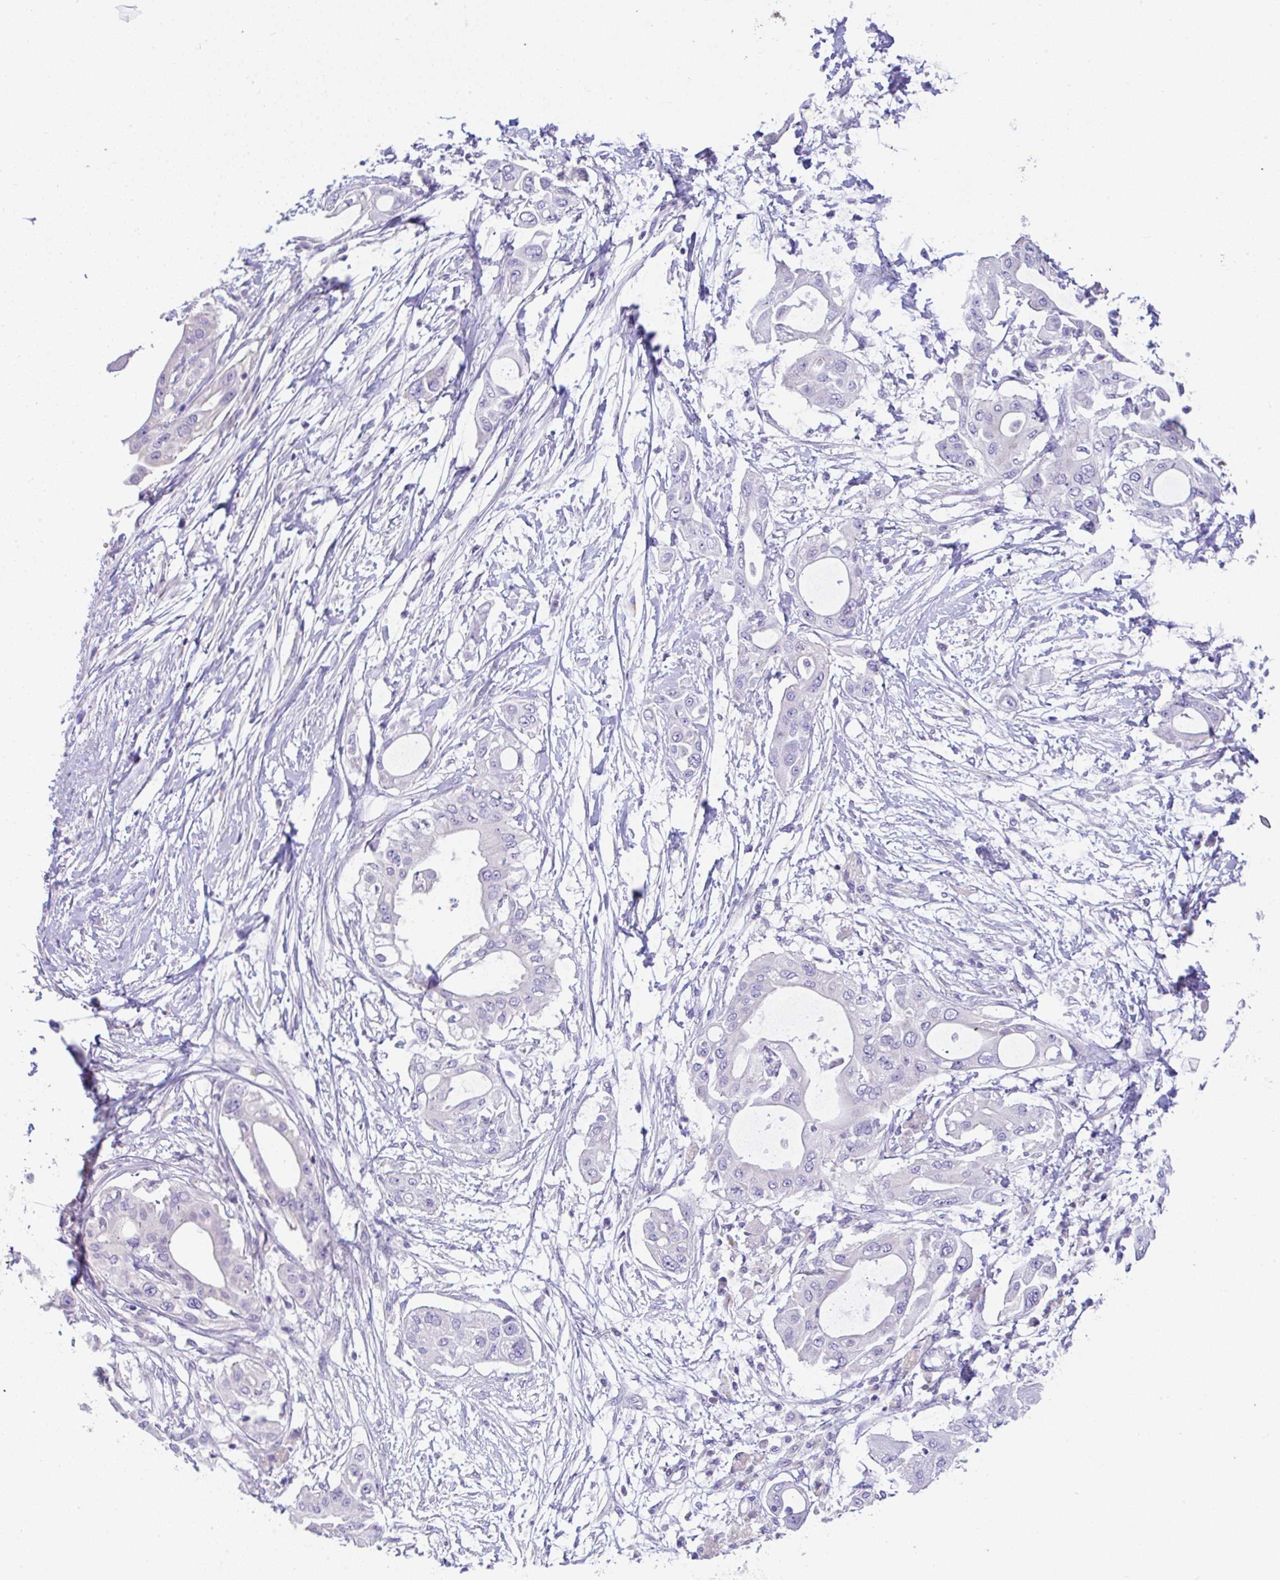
{"staining": {"intensity": "negative", "quantity": "none", "location": "none"}, "tissue": "pancreatic cancer", "cell_type": "Tumor cells", "image_type": "cancer", "snomed": [{"axis": "morphology", "description": "Adenocarcinoma, NOS"}, {"axis": "topography", "description": "Pancreas"}], "caption": "This image is of pancreatic cancer (adenocarcinoma) stained with immunohistochemistry to label a protein in brown with the nuclei are counter-stained blue. There is no staining in tumor cells.", "gene": "SERPINE3", "patient": {"sex": "male", "age": 68}}